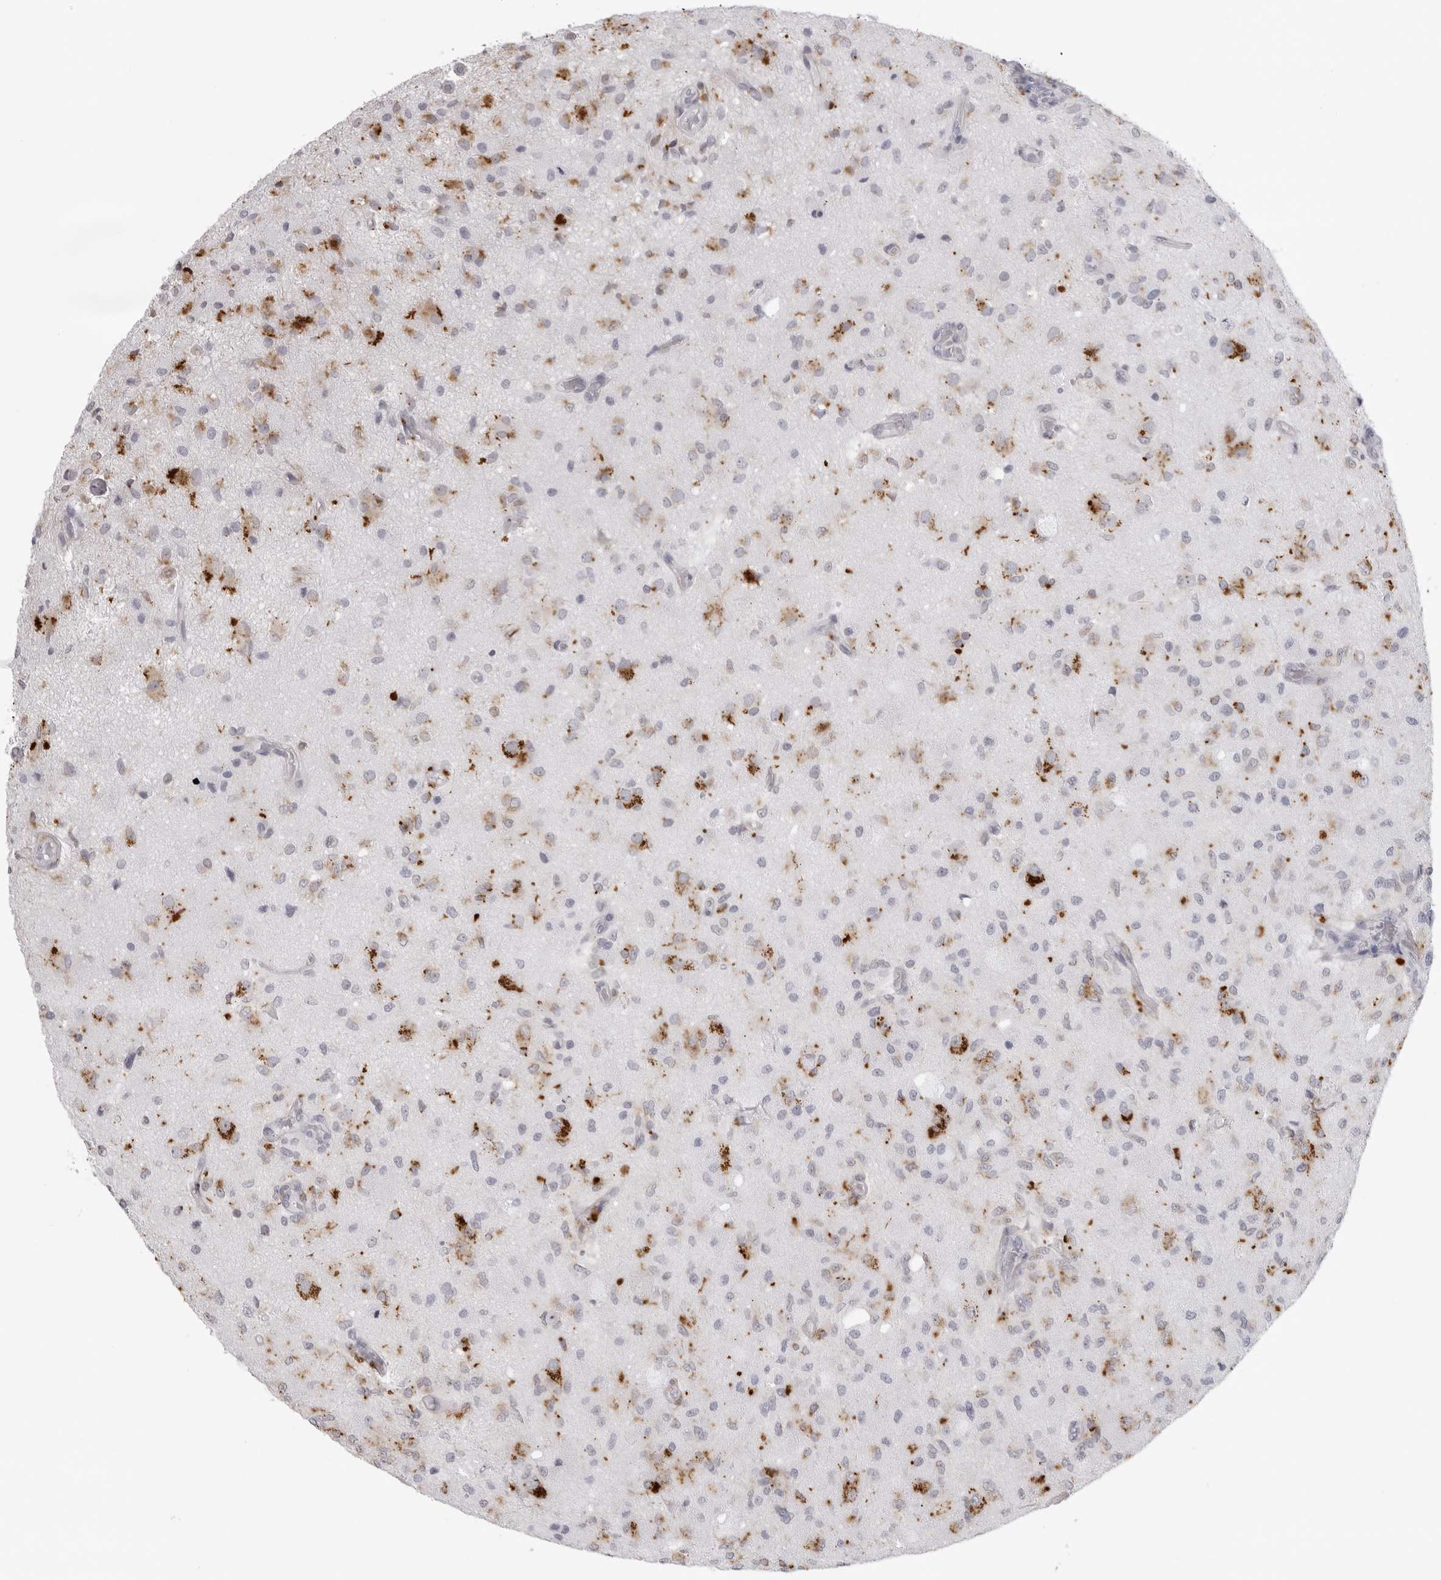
{"staining": {"intensity": "moderate", "quantity": "<25%", "location": "cytoplasmic/membranous"}, "tissue": "glioma", "cell_type": "Tumor cells", "image_type": "cancer", "snomed": [{"axis": "morphology", "description": "Normal tissue, NOS"}, {"axis": "morphology", "description": "Glioma, malignant, High grade"}, {"axis": "topography", "description": "Cerebral cortex"}], "caption": "Malignant glioma (high-grade) stained with a brown dye displays moderate cytoplasmic/membranous positive positivity in approximately <25% of tumor cells.", "gene": "IL25", "patient": {"sex": "male", "age": 77}}